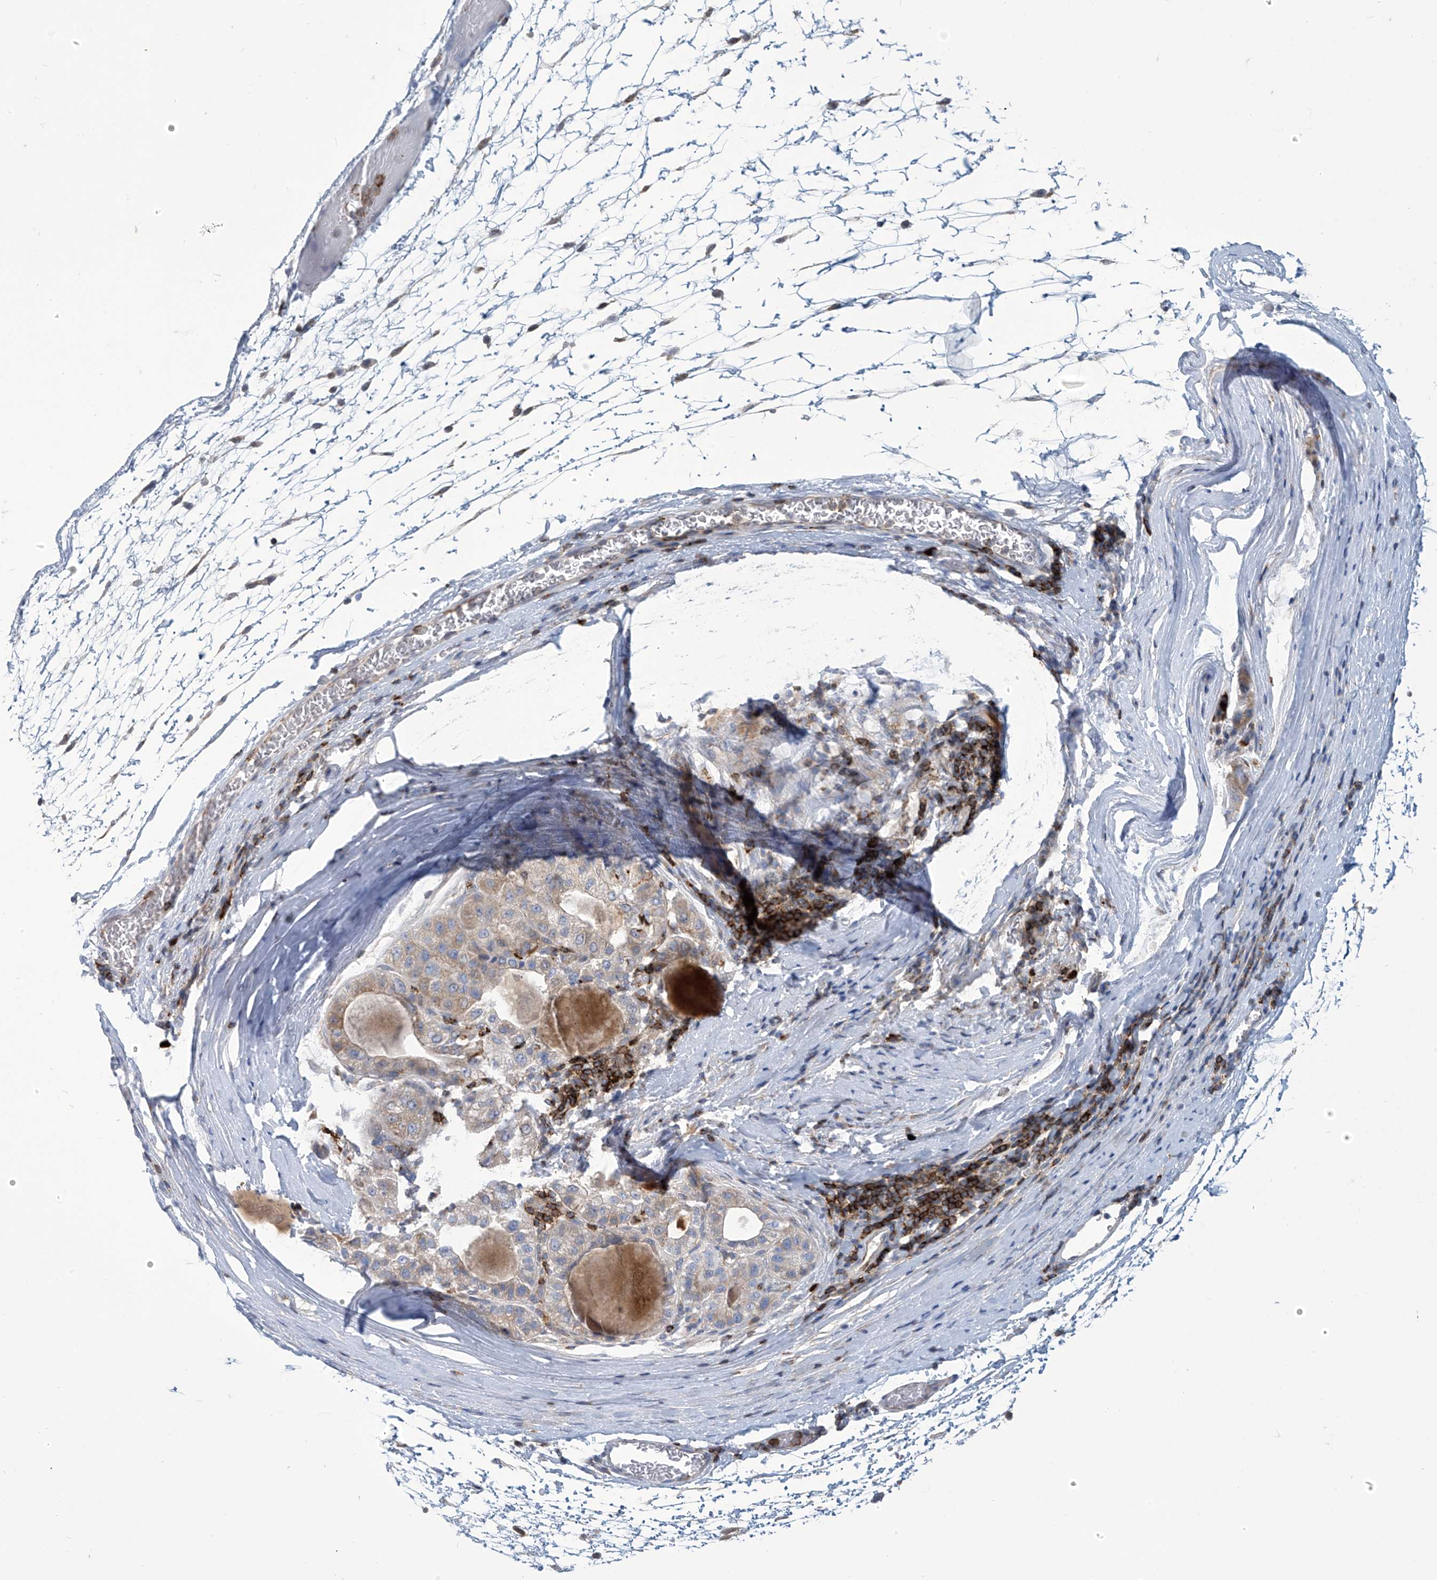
{"staining": {"intensity": "negative", "quantity": "none", "location": "none"}, "tissue": "liver cancer", "cell_type": "Tumor cells", "image_type": "cancer", "snomed": [{"axis": "morphology", "description": "Carcinoma, Hepatocellular, NOS"}, {"axis": "topography", "description": "Liver"}], "caption": "Protein analysis of hepatocellular carcinoma (liver) reveals no significant expression in tumor cells.", "gene": "IBA57", "patient": {"sex": "male", "age": 80}}